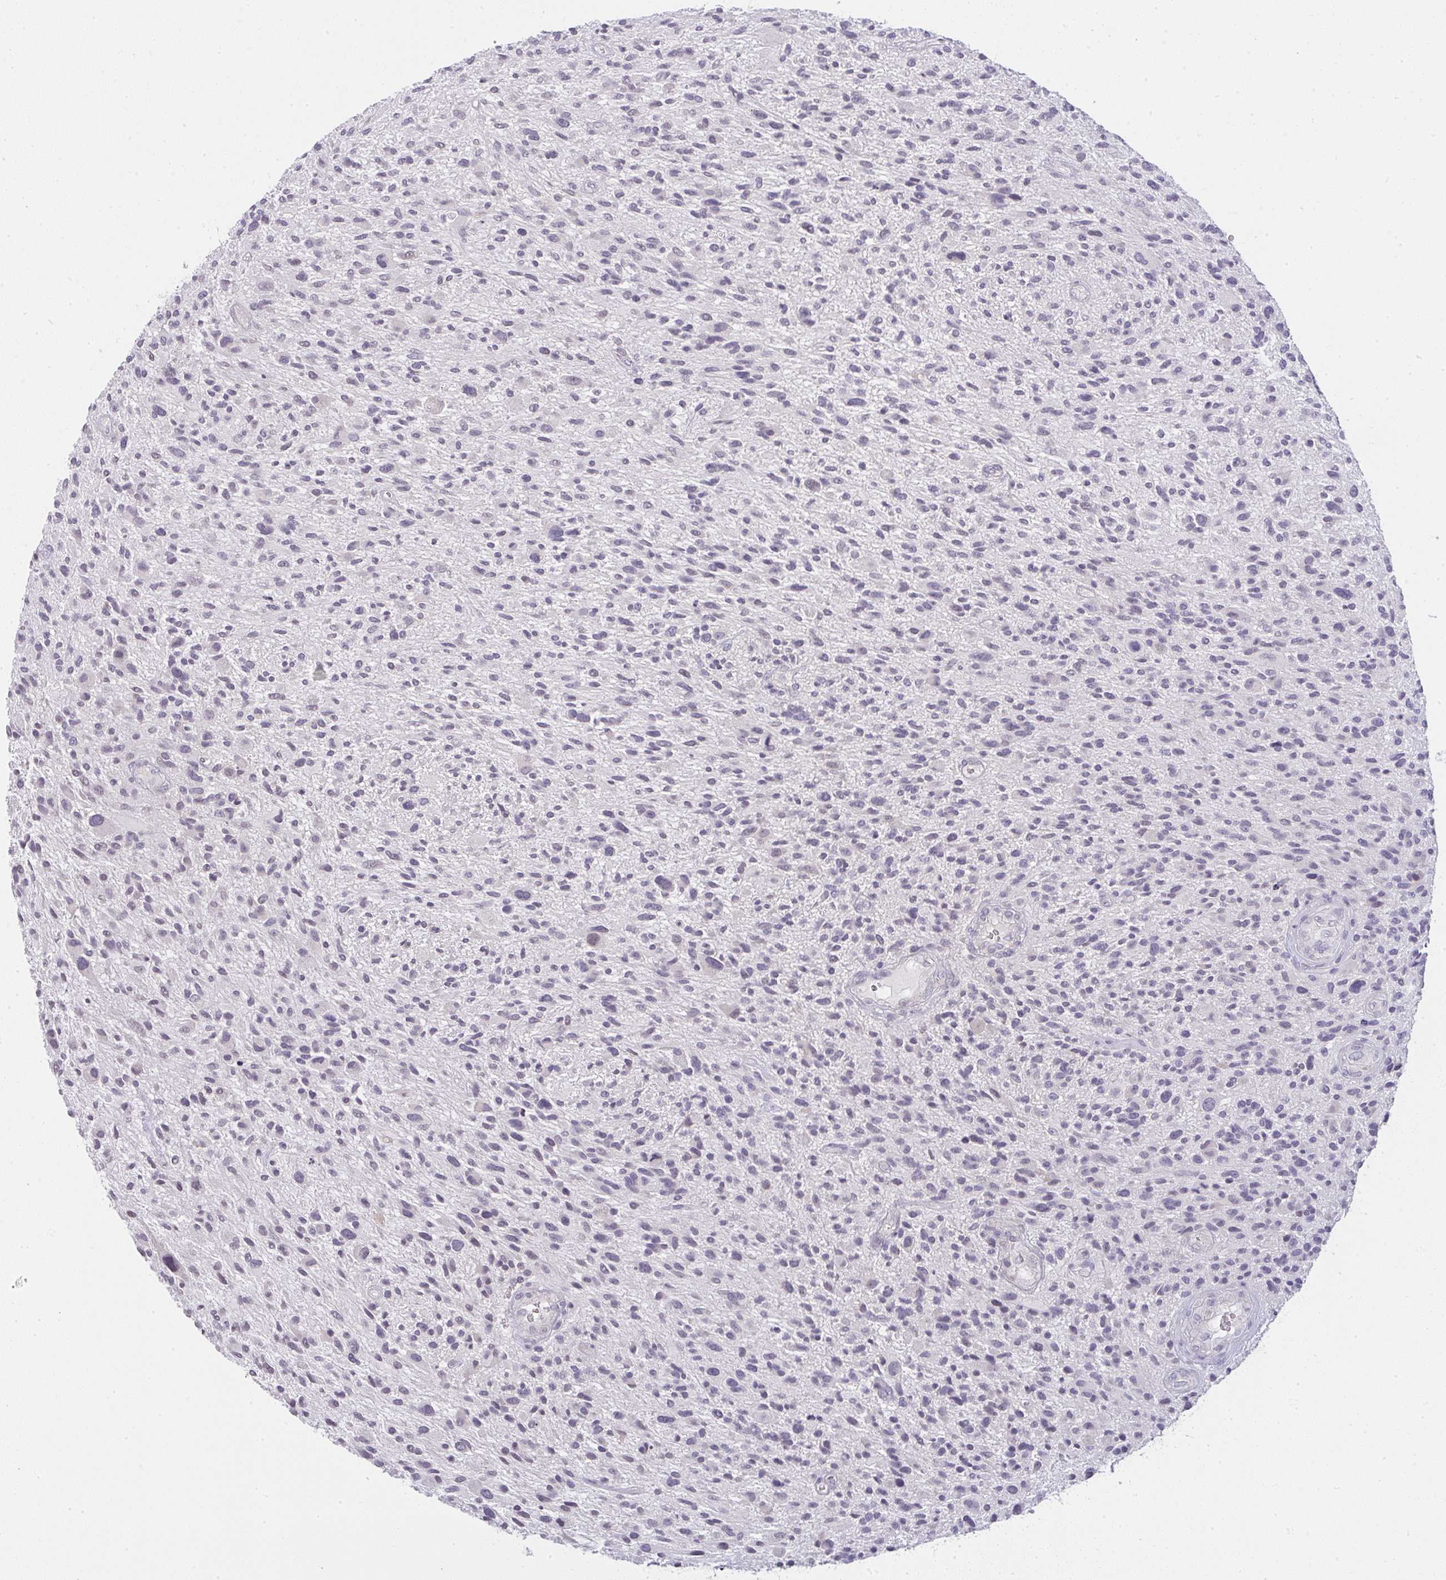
{"staining": {"intensity": "negative", "quantity": "none", "location": "none"}, "tissue": "glioma", "cell_type": "Tumor cells", "image_type": "cancer", "snomed": [{"axis": "morphology", "description": "Glioma, malignant, High grade"}, {"axis": "topography", "description": "Brain"}], "caption": "Tumor cells show no significant positivity in high-grade glioma (malignant).", "gene": "CACNA1S", "patient": {"sex": "male", "age": 47}}